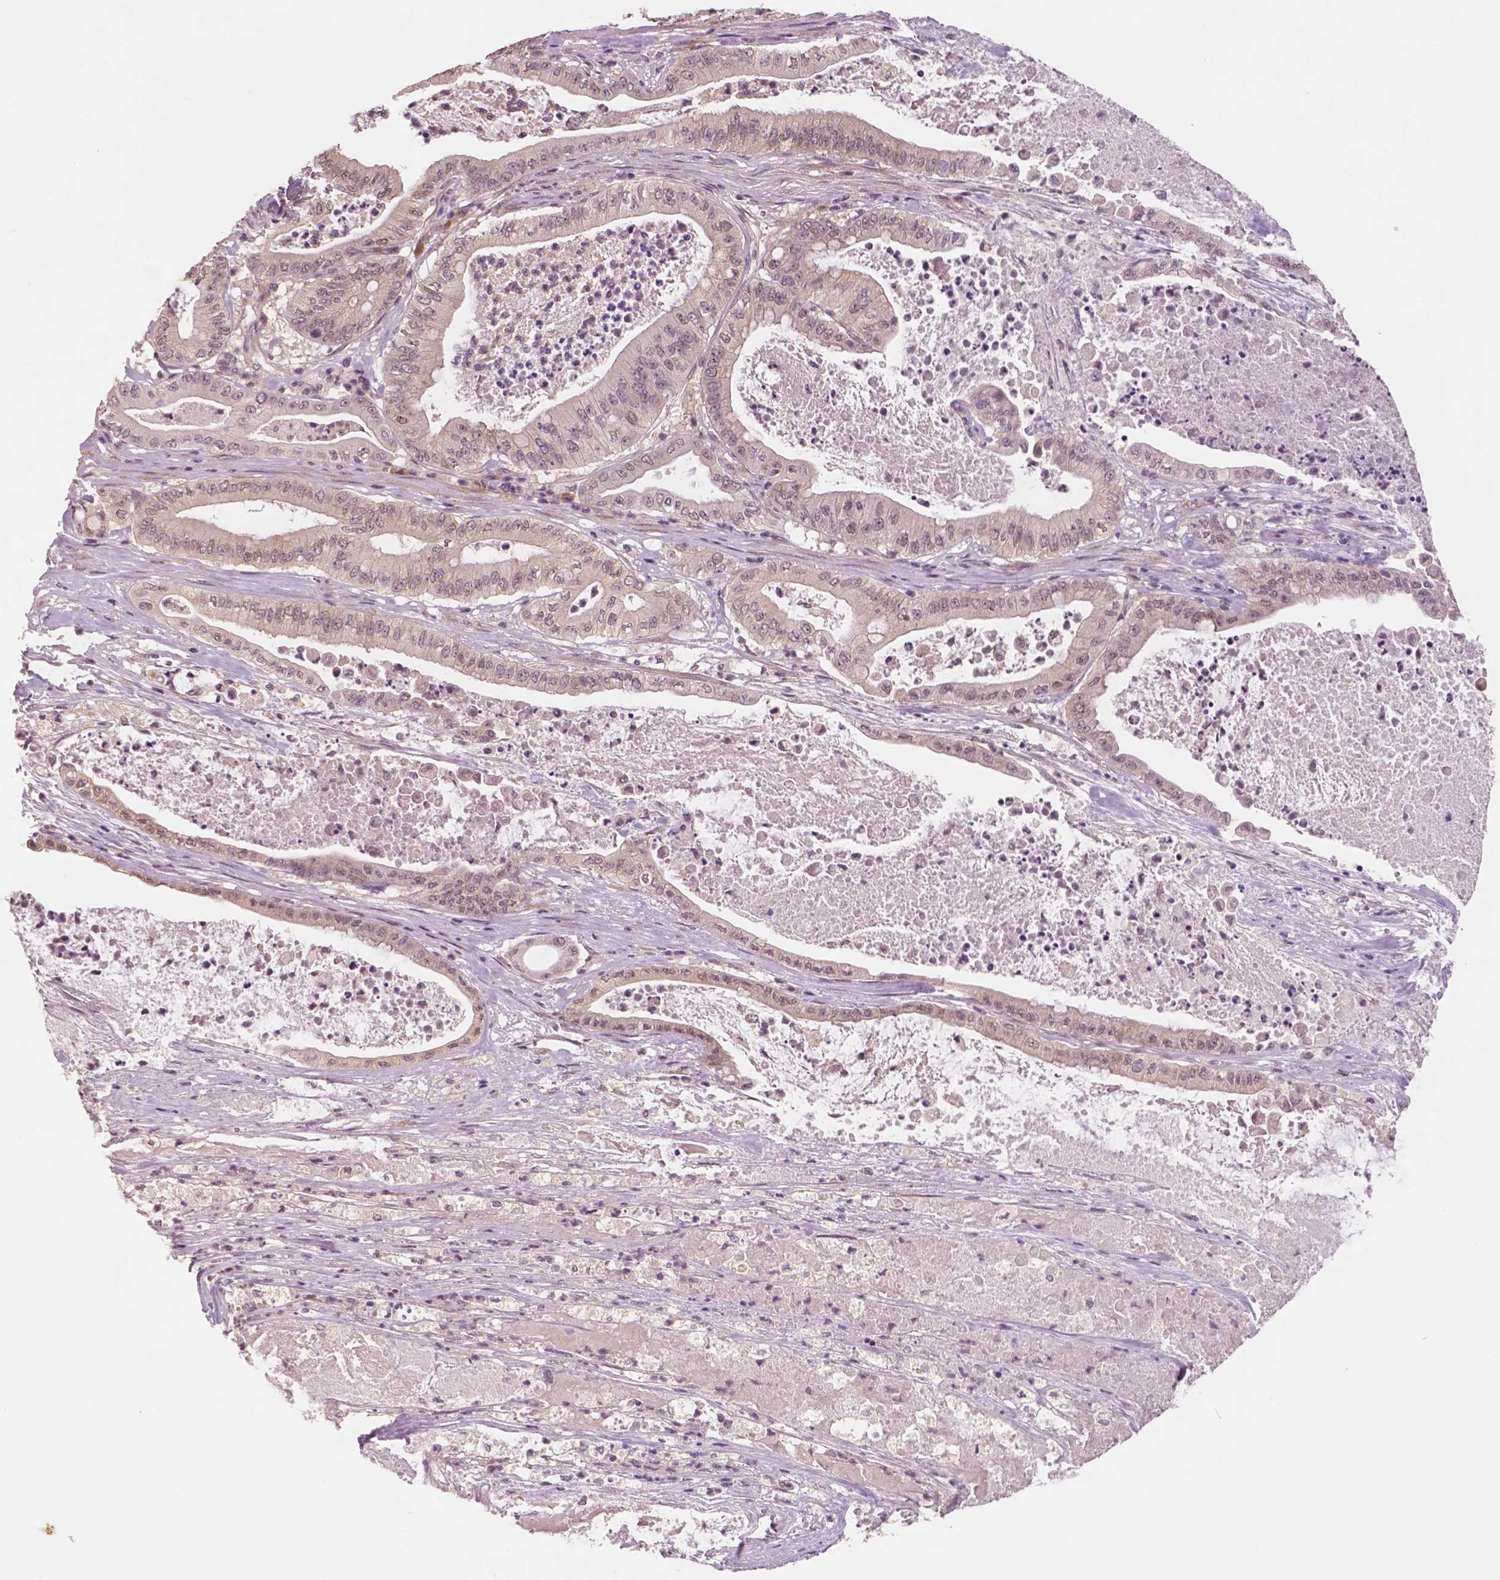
{"staining": {"intensity": "negative", "quantity": "none", "location": "none"}, "tissue": "pancreatic cancer", "cell_type": "Tumor cells", "image_type": "cancer", "snomed": [{"axis": "morphology", "description": "Adenocarcinoma, NOS"}, {"axis": "topography", "description": "Pancreas"}], "caption": "Adenocarcinoma (pancreatic) was stained to show a protein in brown. There is no significant expression in tumor cells.", "gene": "STAT3", "patient": {"sex": "male", "age": 71}}